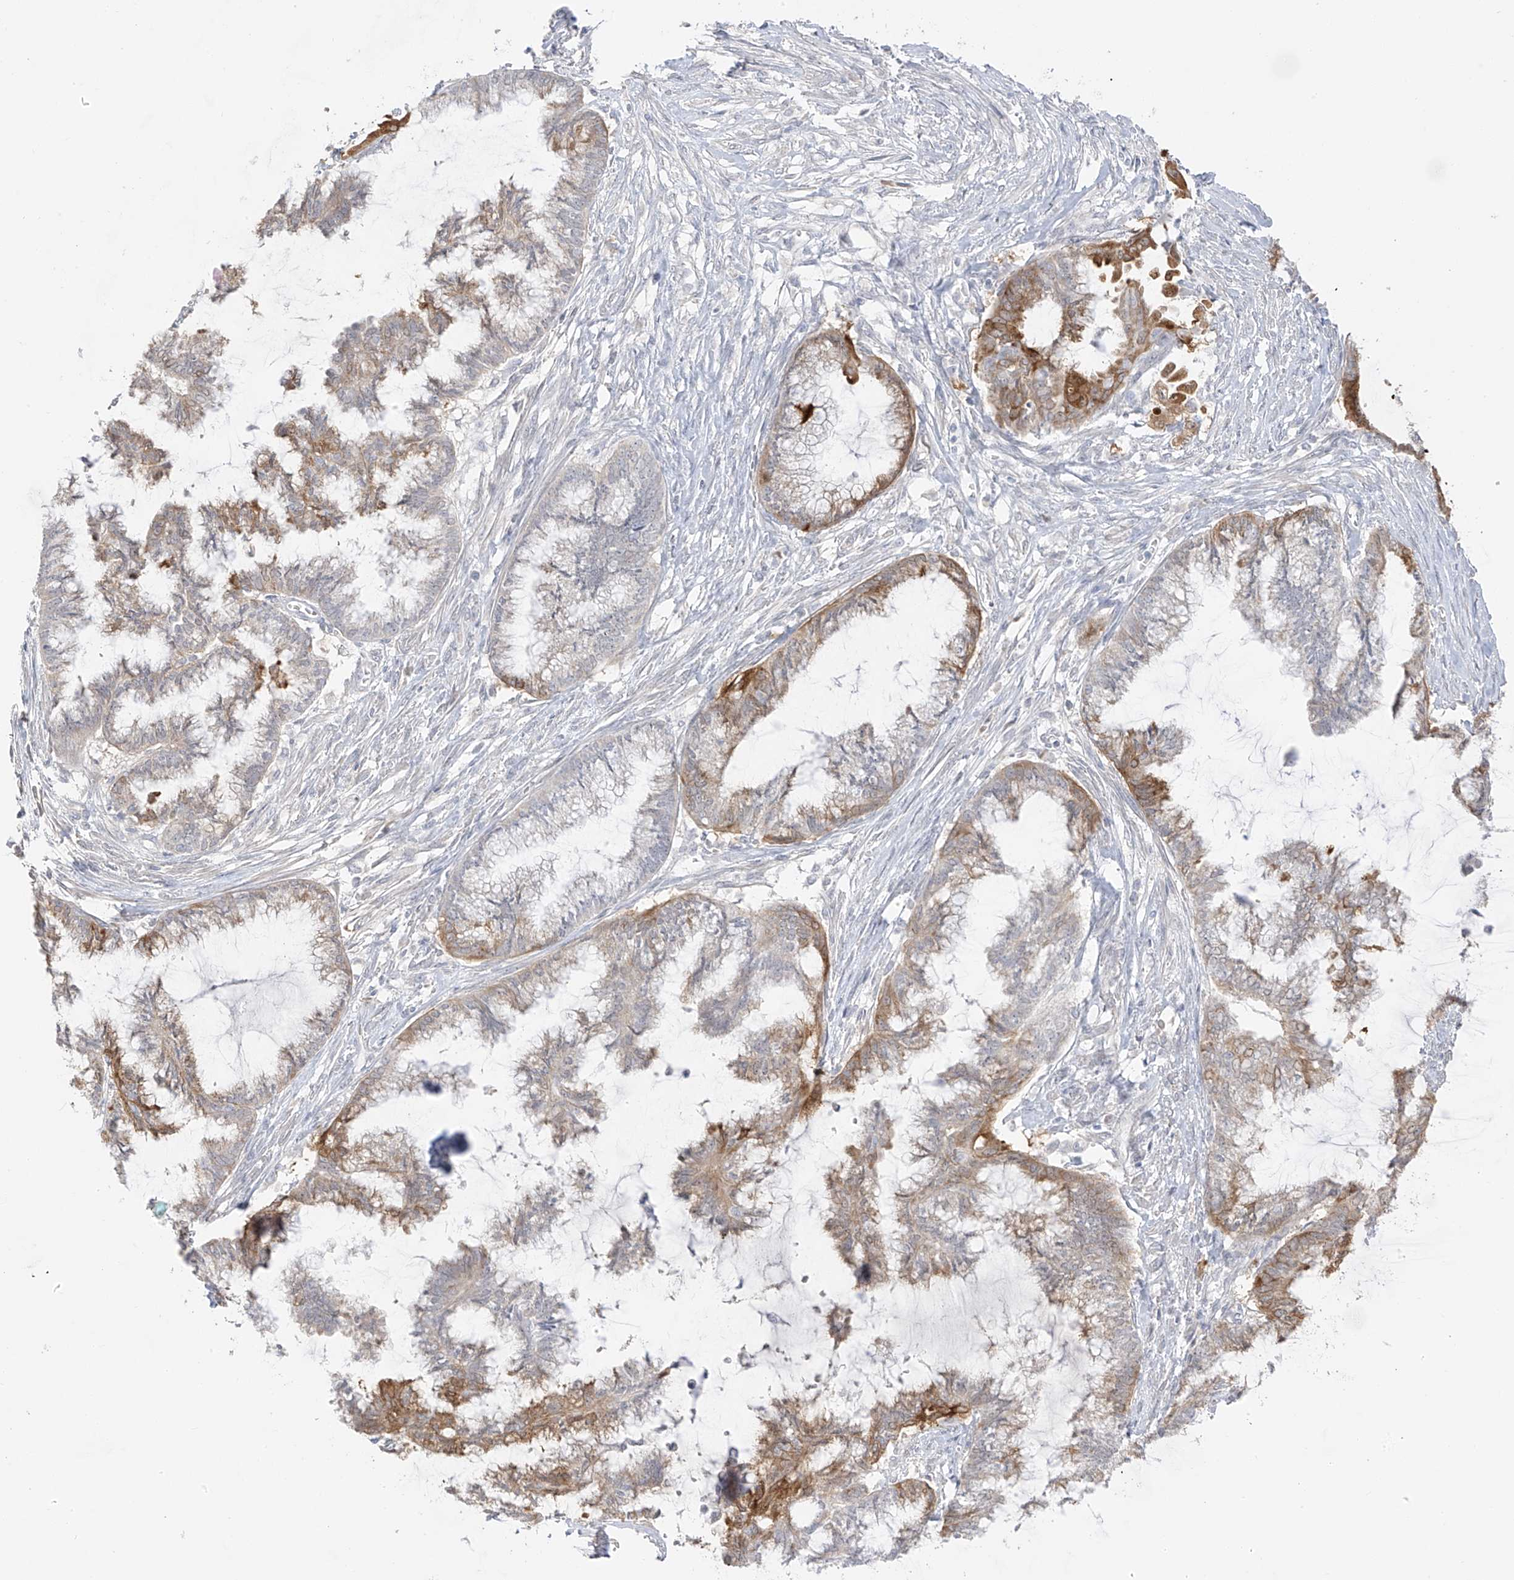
{"staining": {"intensity": "moderate", "quantity": "25%-75%", "location": "cytoplasmic/membranous"}, "tissue": "endometrial cancer", "cell_type": "Tumor cells", "image_type": "cancer", "snomed": [{"axis": "morphology", "description": "Adenocarcinoma, NOS"}, {"axis": "topography", "description": "Endometrium"}], "caption": "Endometrial cancer stained for a protein (brown) displays moderate cytoplasmic/membranous positive positivity in approximately 25%-75% of tumor cells.", "gene": "DCDC2", "patient": {"sex": "female", "age": 86}}